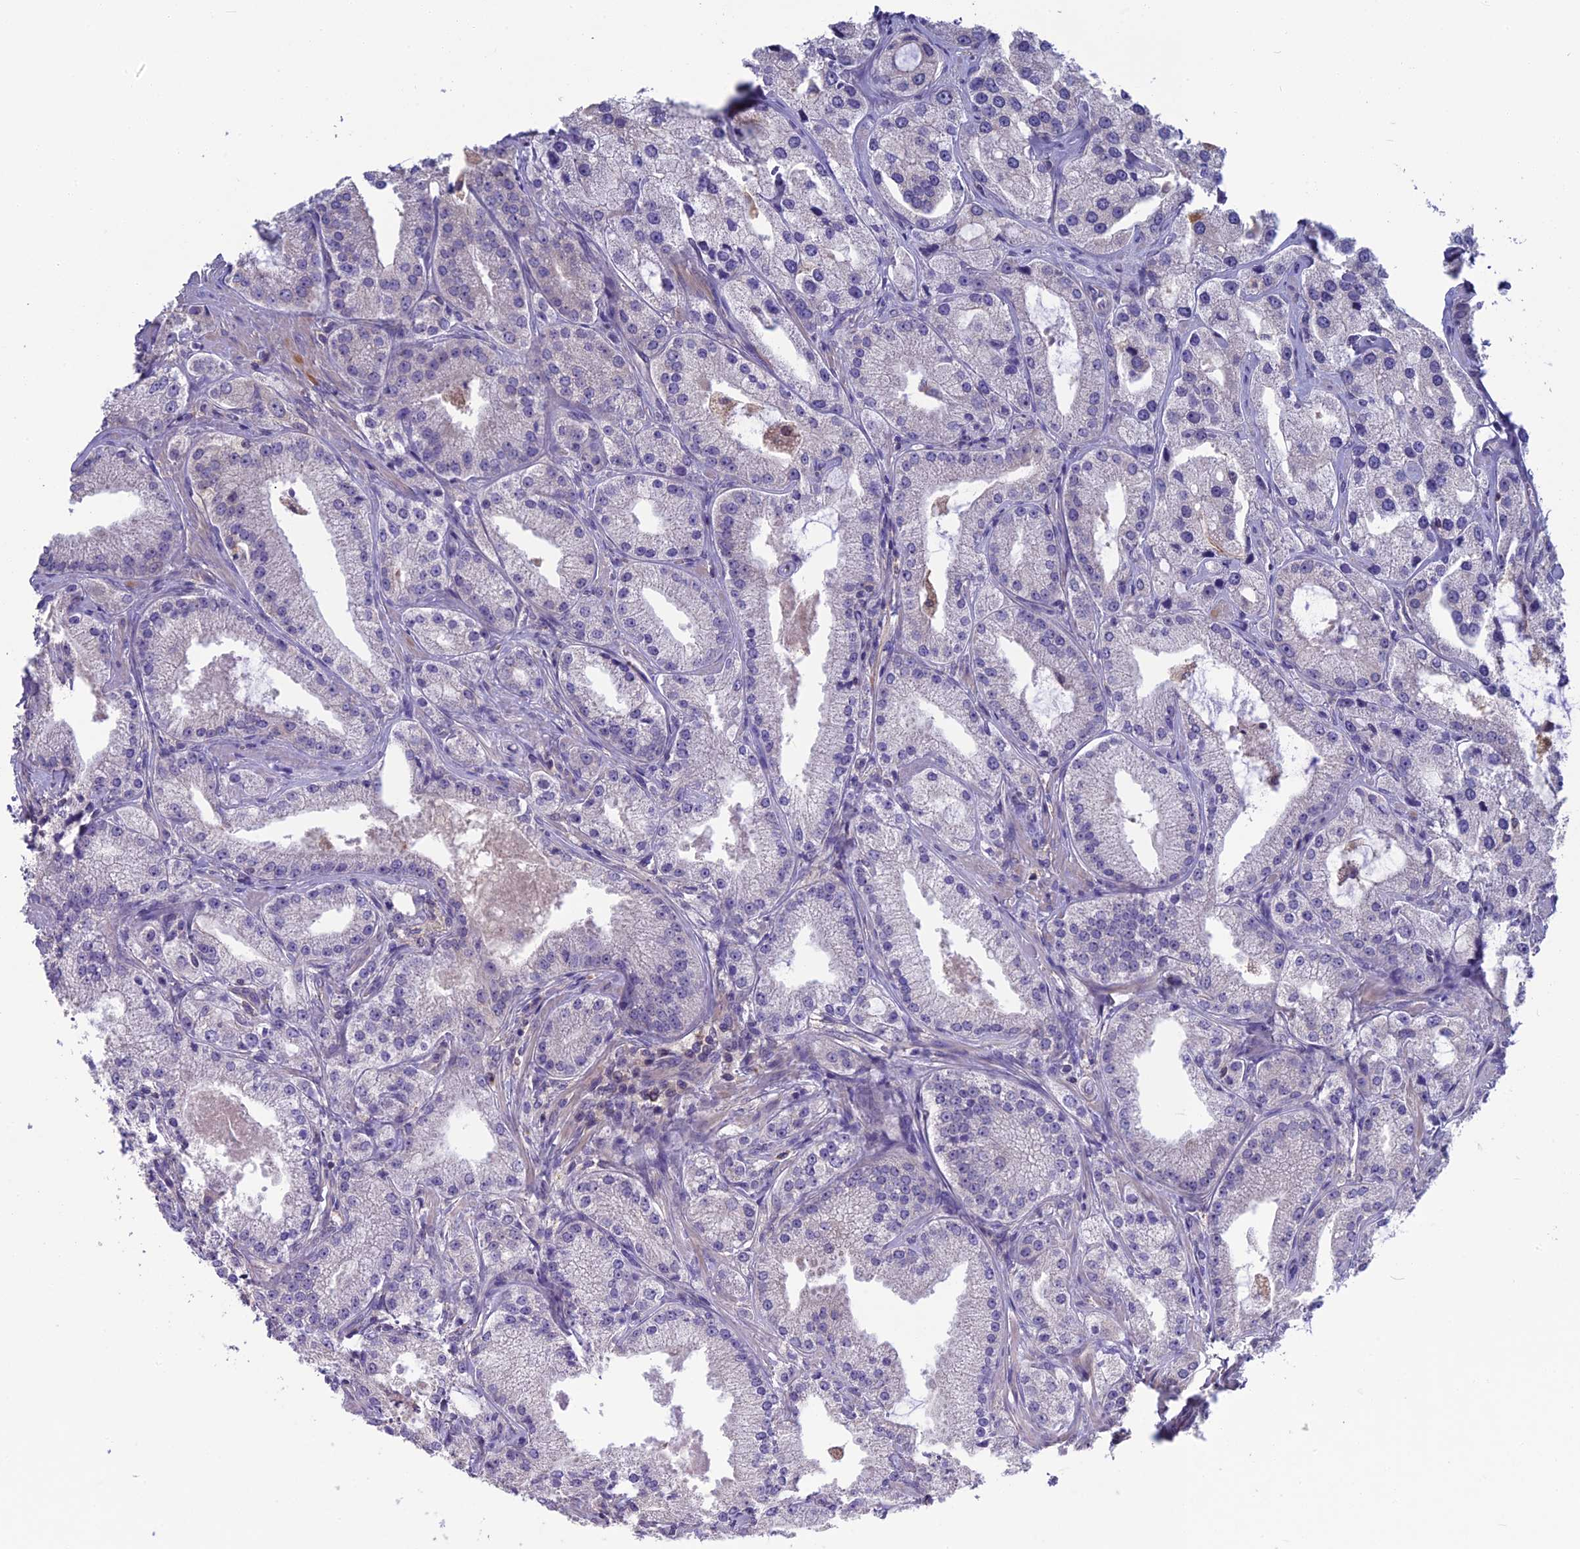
{"staining": {"intensity": "negative", "quantity": "none", "location": "none"}, "tissue": "prostate cancer", "cell_type": "Tumor cells", "image_type": "cancer", "snomed": [{"axis": "morphology", "description": "Adenocarcinoma, Low grade"}, {"axis": "topography", "description": "Prostate"}], "caption": "Prostate adenocarcinoma (low-grade) was stained to show a protein in brown. There is no significant expression in tumor cells.", "gene": "SNAP91", "patient": {"sex": "male", "age": 69}}